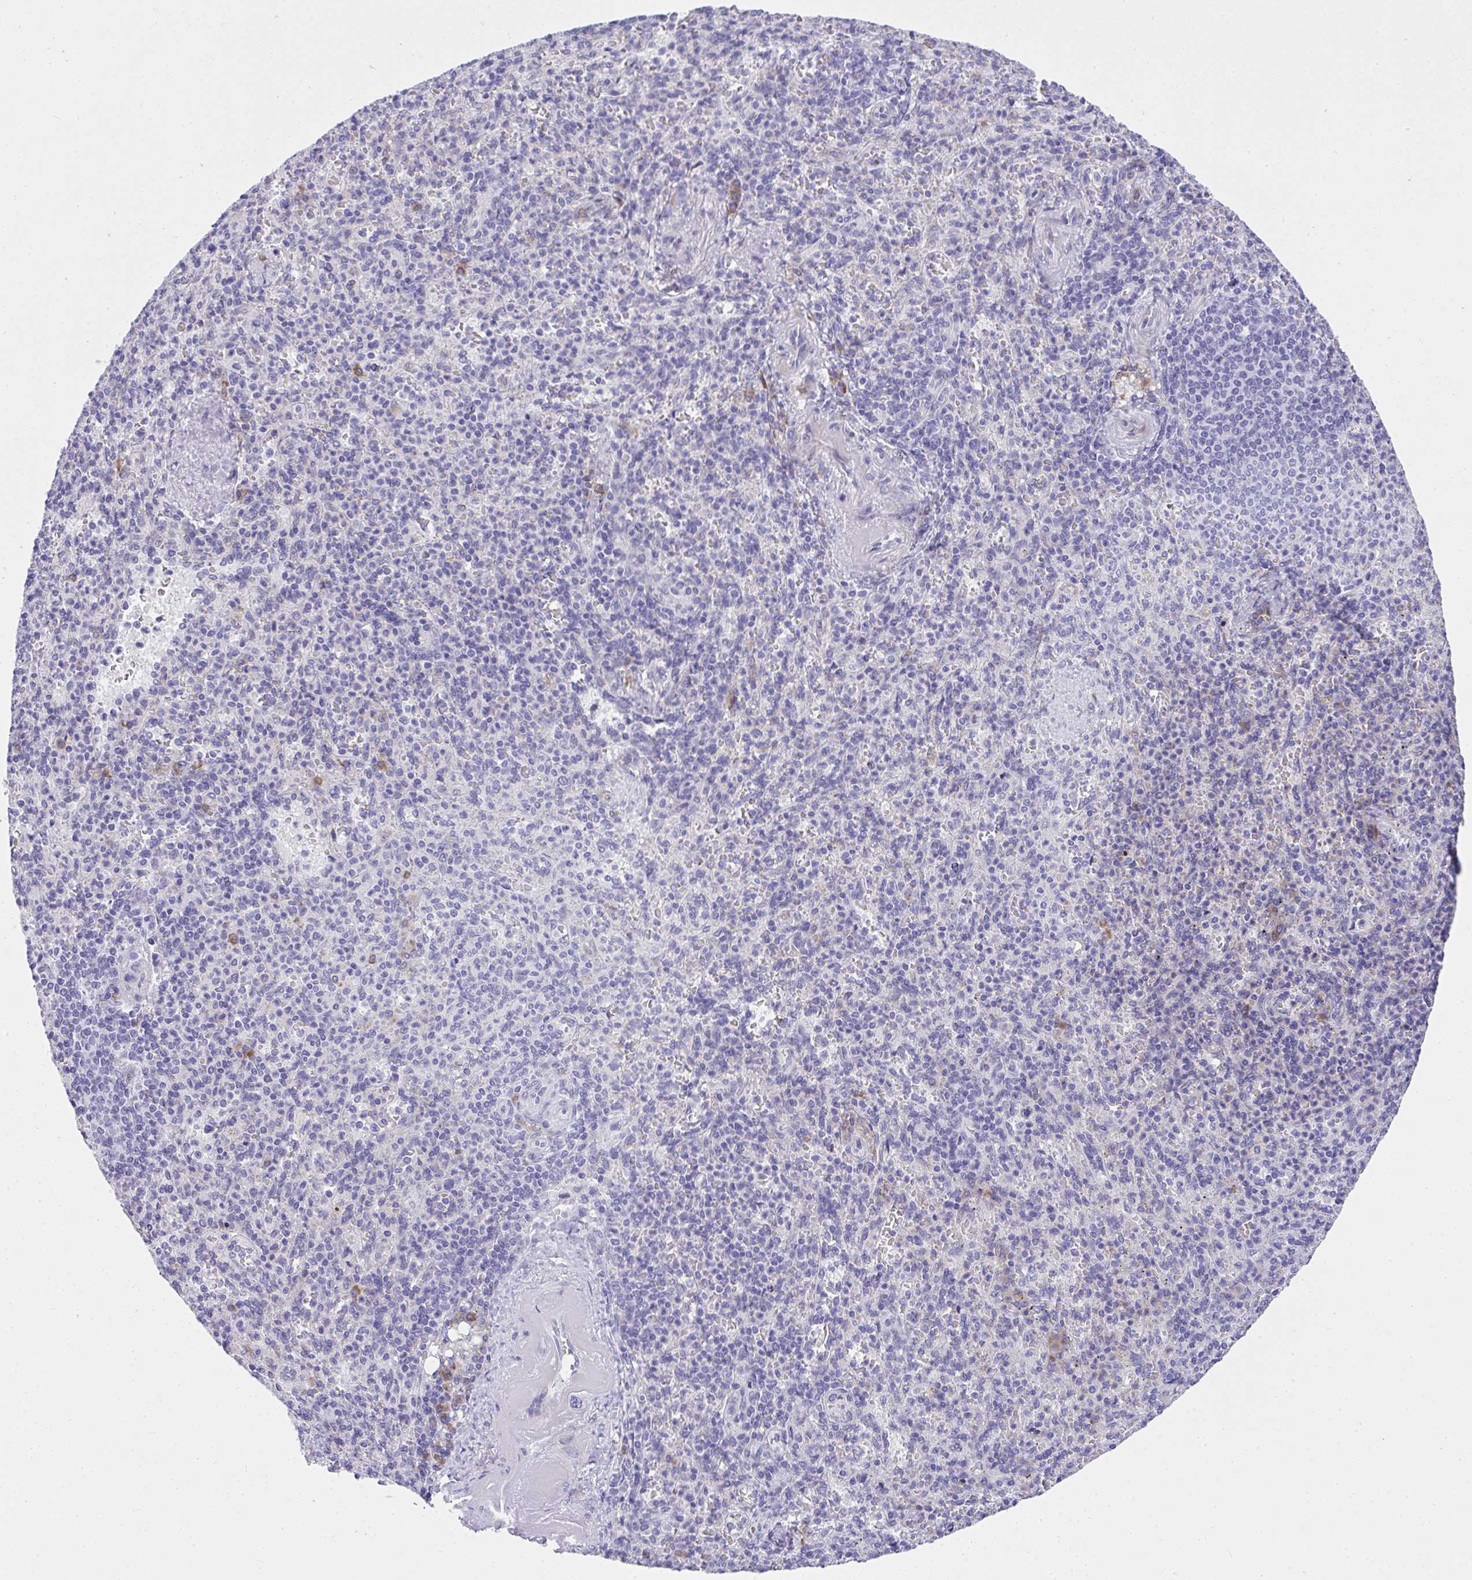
{"staining": {"intensity": "negative", "quantity": "none", "location": "none"}, "tissue": "spleen", "cell_type": "Cells in red pulp", "image_type": "normal", "snomed": [{"axis": "morphology", "description": "Normal tissue, NOS"}, {"axis": "topography", "description": "Spleen"}], "caption": "IHC of normal spleen shows no staining in cells in red pulp. (Immunohistochemistry, brightfield microscopy, high magnification).", "gene": "ADRA2C", "patient": {"sex": "female", "age": 74}}